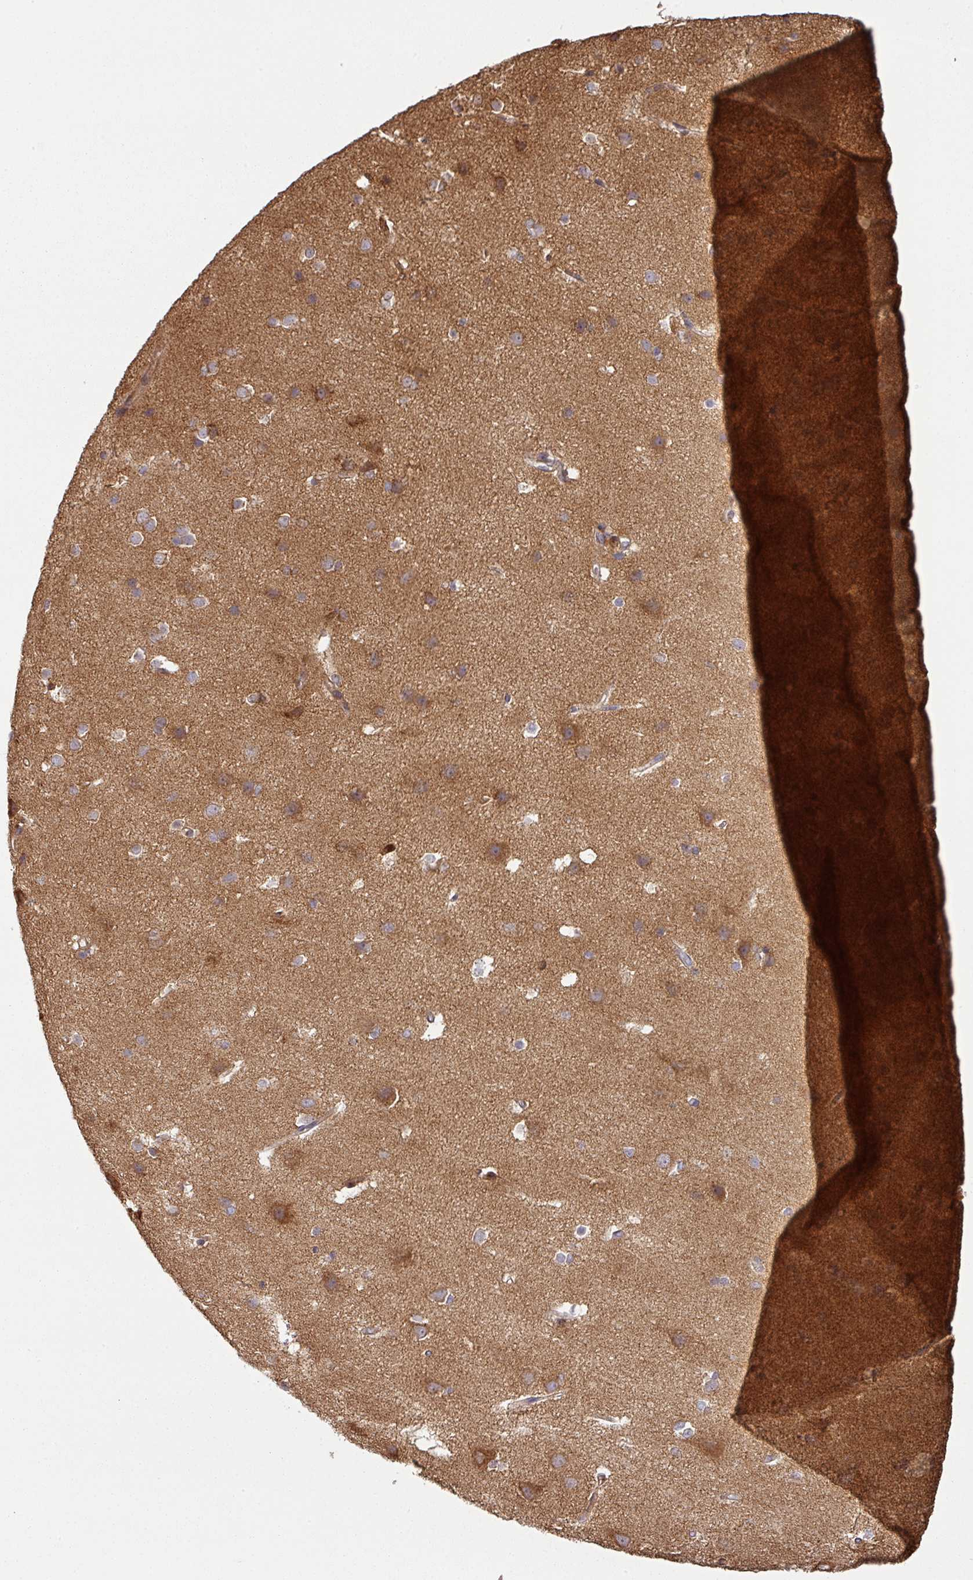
{"staining": {"intensity": "strong", "quantity": "25%-75%", "location": "cytoplasmic/membranous"}, "tissue": "cerebral cortex", "cell_type": "Endothelial cells", "image_type": "normal", "snomed": [{"axis": "morphology", "description": "Normal tissue, NOS"}, {"axis": "topography", "description": "Cerebral cortex"}], "caption": "Brown immunohistochemical staining in unremarkable cerebral cortex shows strong cytoplasmic/membranous expression in approximately 25%-75% of endothelial cells.", "gene": "SIK1", "patient": {"sex": "male", "age": 37}}